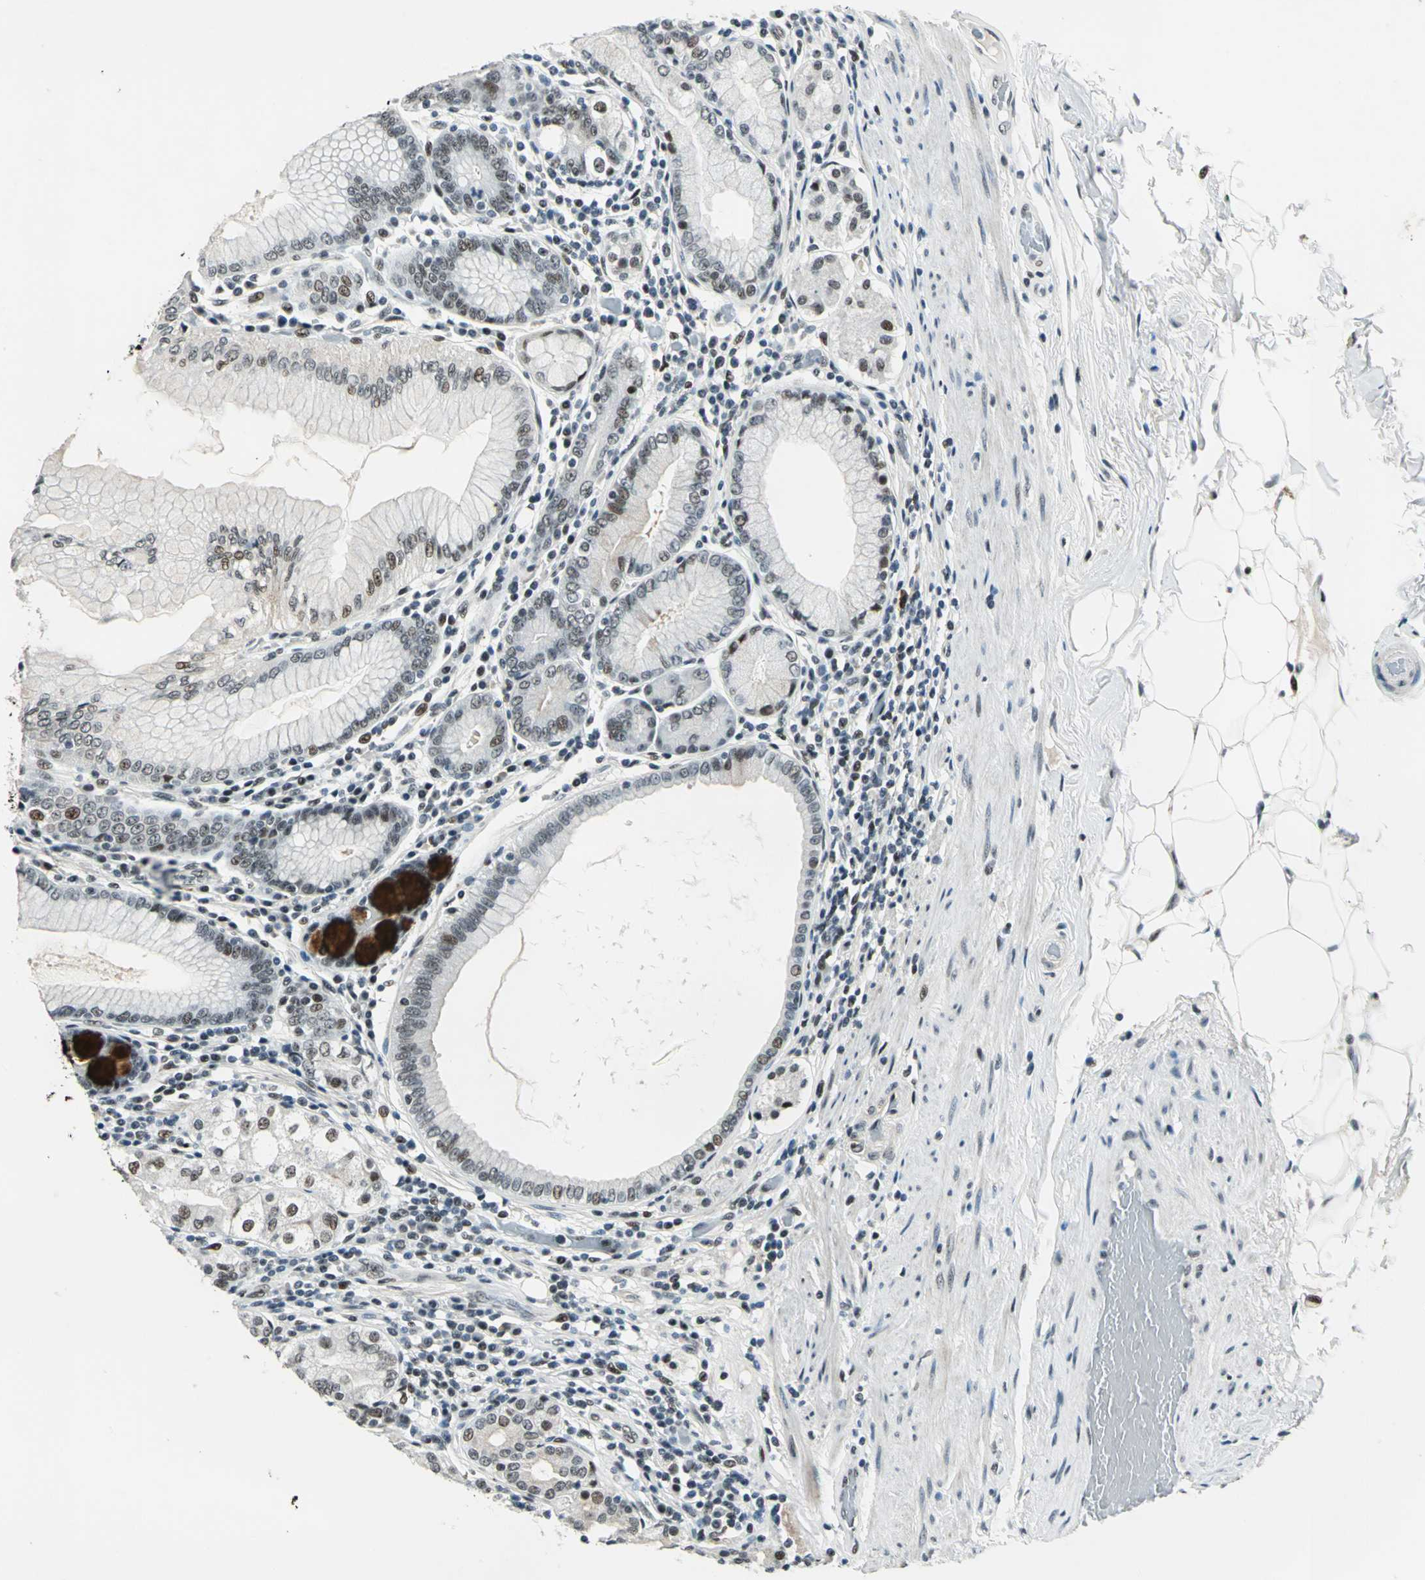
{"staining": {"intensity": "strong", "quantity": ">75%", "location": "cytoplasmic/membranous,nuclear"}, "tissue": "stomach", "cell_type": "Glandular cells", "image_type": "normal", "snomed": [{"axis": "morphology", "description": "Normal tissue, NOS"}, {"axis": "topography", "description": "Stomach, lower"}], "caption": "Immunohistochemical staining of normal stomach demonstrates high levels of strong cytoplasmic/membranous,nuclear positivity in about >75% of glandular cells.", "gene": "KAT6B", "patient": {"sex": "female", "age": 76}}